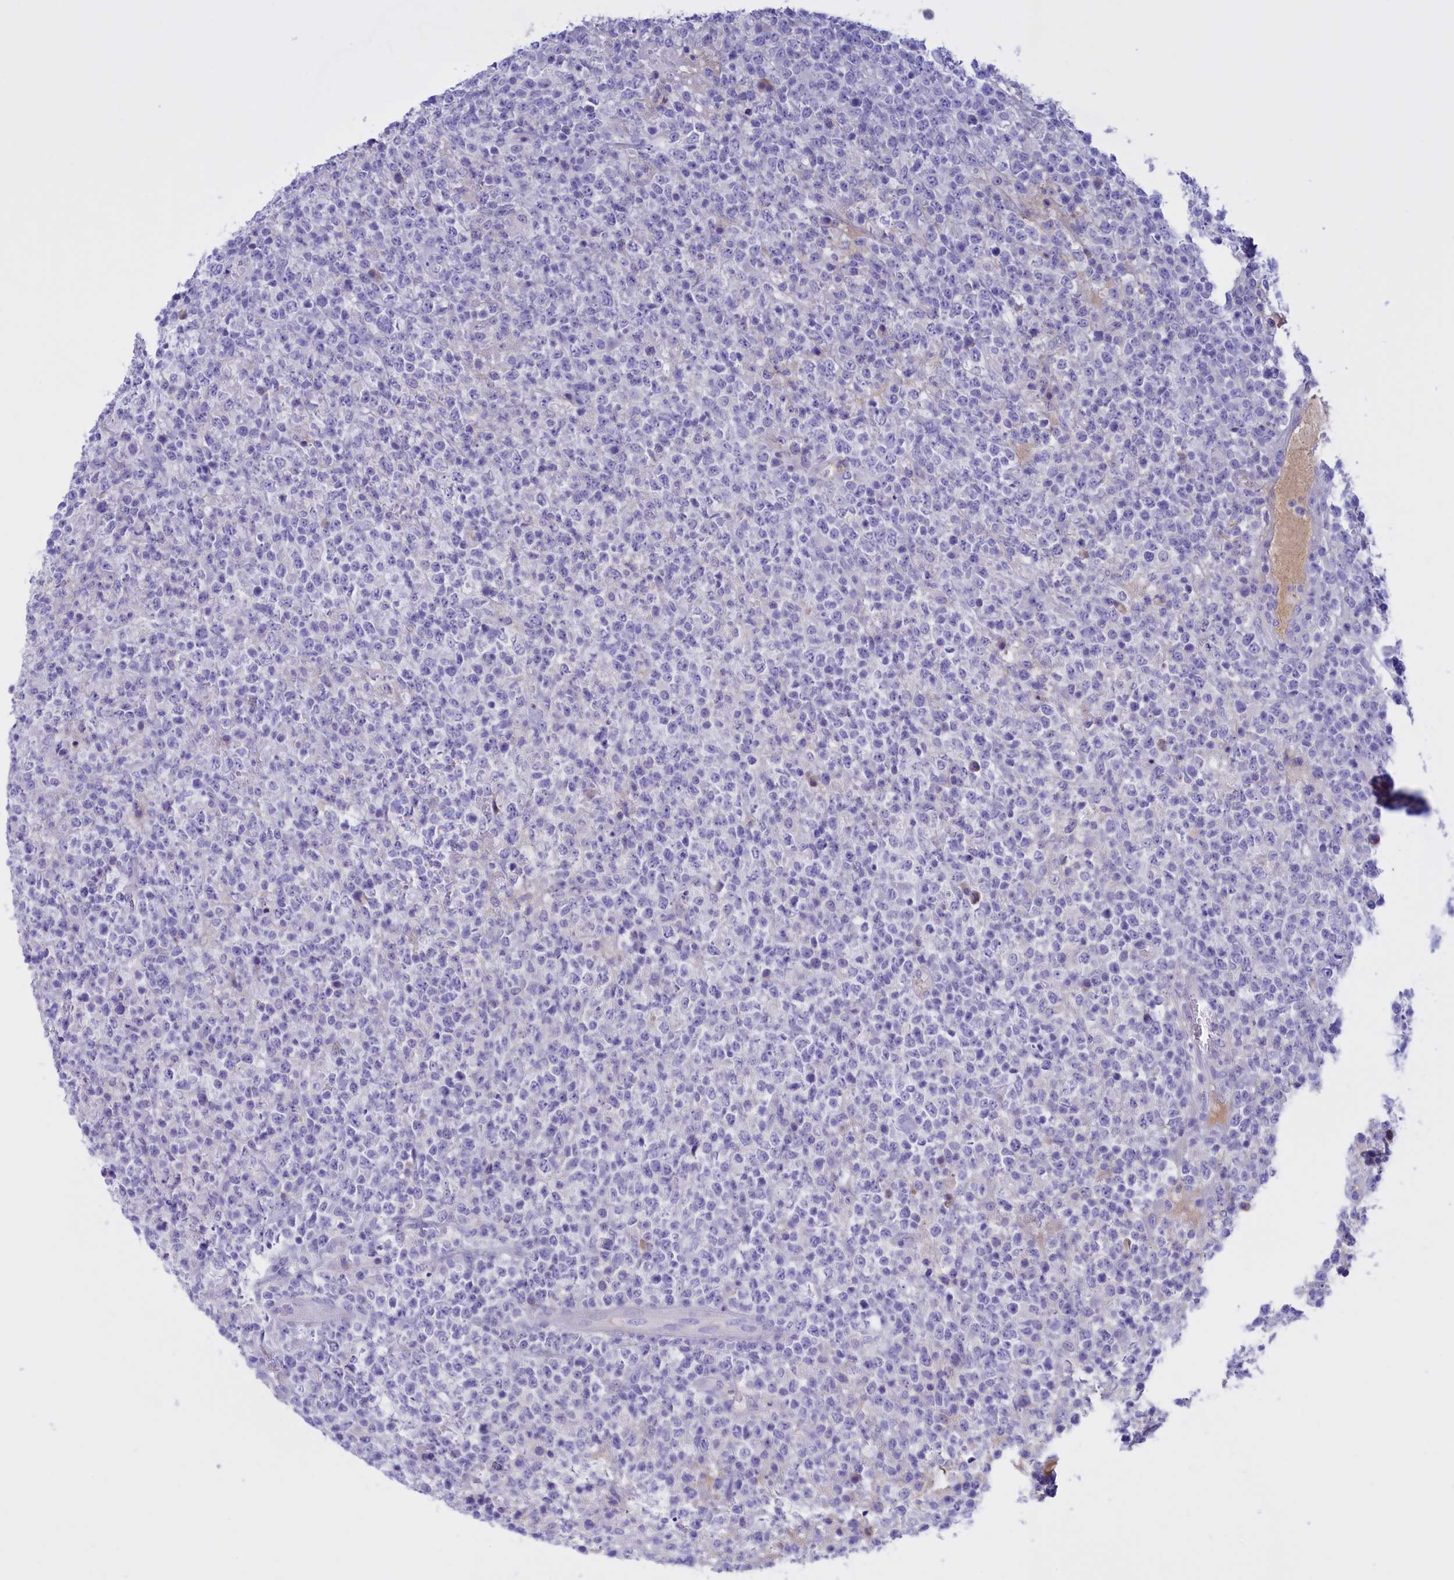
{"staining": {"intensity": "negative", "quantity": "none", "location": "none"}, "tissue": "lymphoma", "cell_type": "Tumor cells", "image_type": "cancer", "snomed": [{"axis": "morphology", "description": "Malignant lymphoma, non-Hodgkin's type, High grade"}, {"axis": "topography", "description": "Colon"}], "caption": "DAB (3,3'-diaminobenzidine) immunohistochemical staining of lymphoma demonstrates no significant expression in tumor cells.", "gene": "PROK2", "patient": {"sex": "female", "age": 53}}